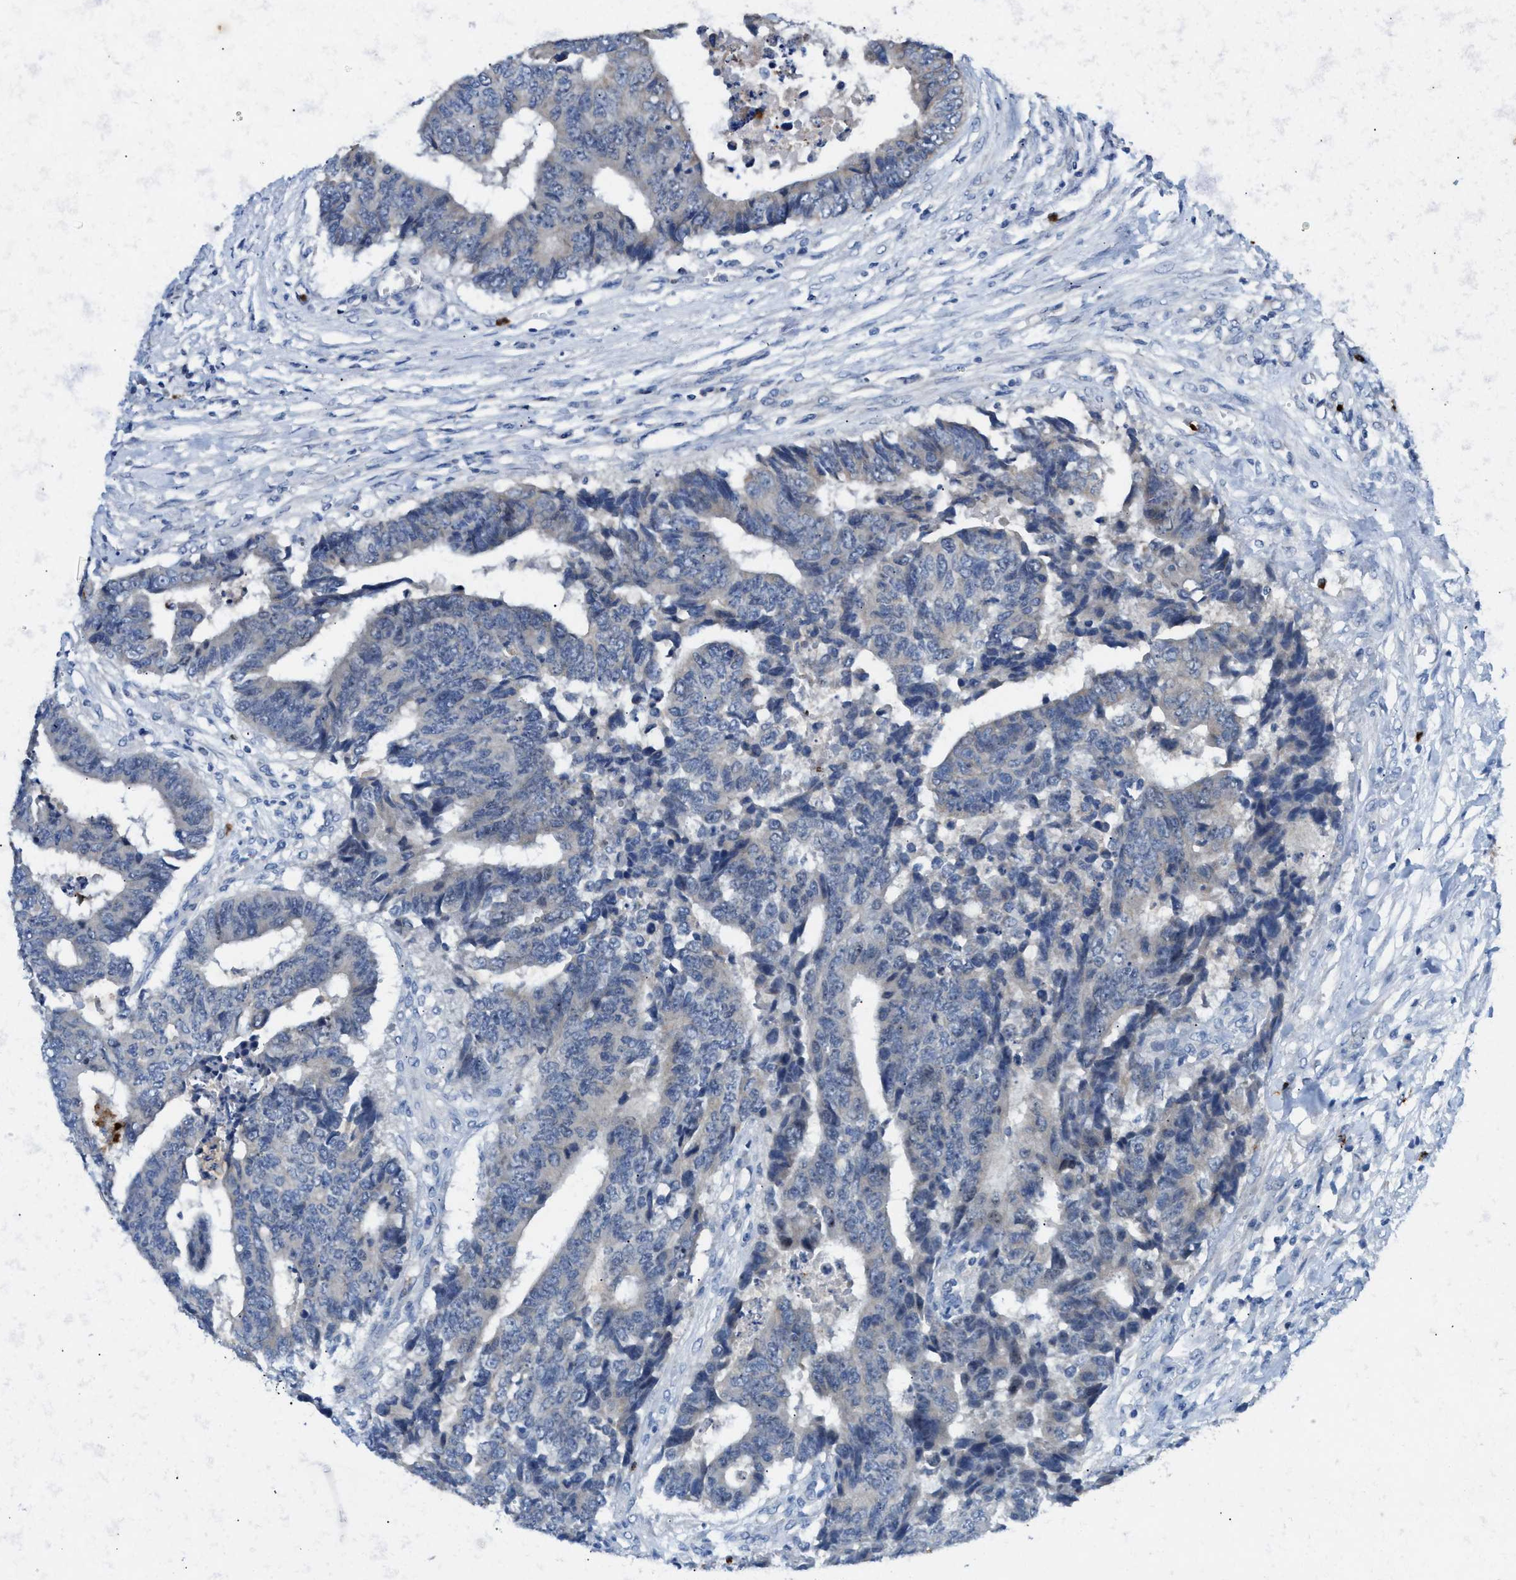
{"staining": {"intensity": "negative", "quantity": "none", "location": "none"}, "tissue": "colorectal cancer", "cell_type": "Tumor cells", "image_type": "cancer", "snomed": [{"axis": "morphology", "description": "Adenocarcinoma, NOS"}, {"axis": "topography", "description": "Rectum"}], "caption": "IHC histopathology image of neoplastic tissue: adenocarcinoma (colorectal) stained with DAB shows no significant protein positivity in tumor cells.", "gene": "CMTM1", "patient": {"sex": "male", "age": 84}}